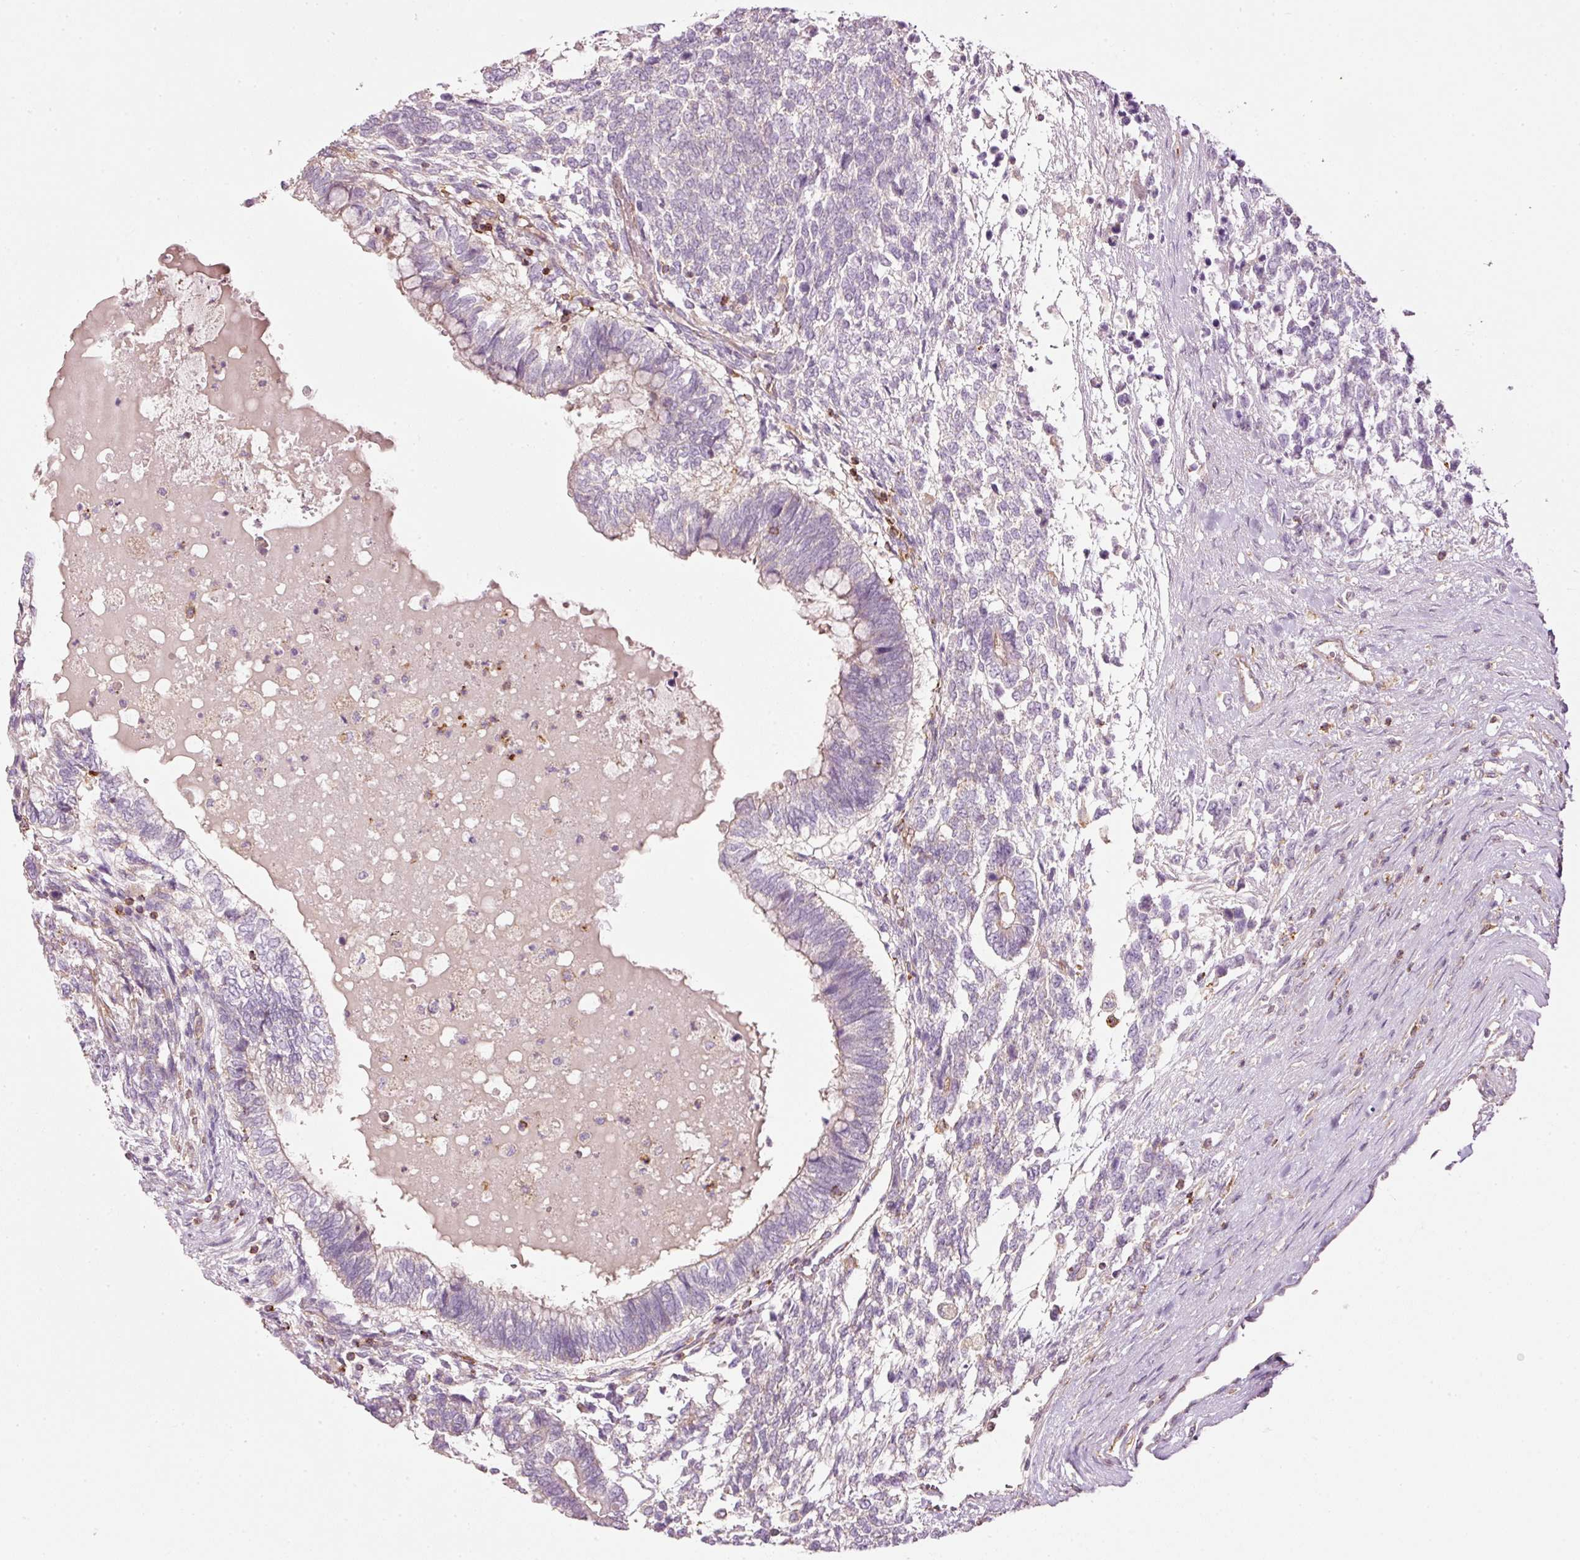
{"staining": {"intensity": "negative", "quantity": "none", "location": "none"}, "tissue": "testis cancer", "cell_type": "Tumor cells", "image_type": "cancer", "snomed": [{"axis": "morphology", "description": "Carcinoma, Embryonal, NOS"}, {"axis": "topography", "description": "Testis"}], "caption": "Immunohistochemical staining of testis cancer (embryonal carcinoma) displays no significant staining in tumor cells. (DAB (3,3'-diaminobenzidine) immunohistochemistry (IHC) visualized using brightfield microscopy, high magnification).", "gene": "SIPA1", "patient": {"sex": "male", "age": 23}}